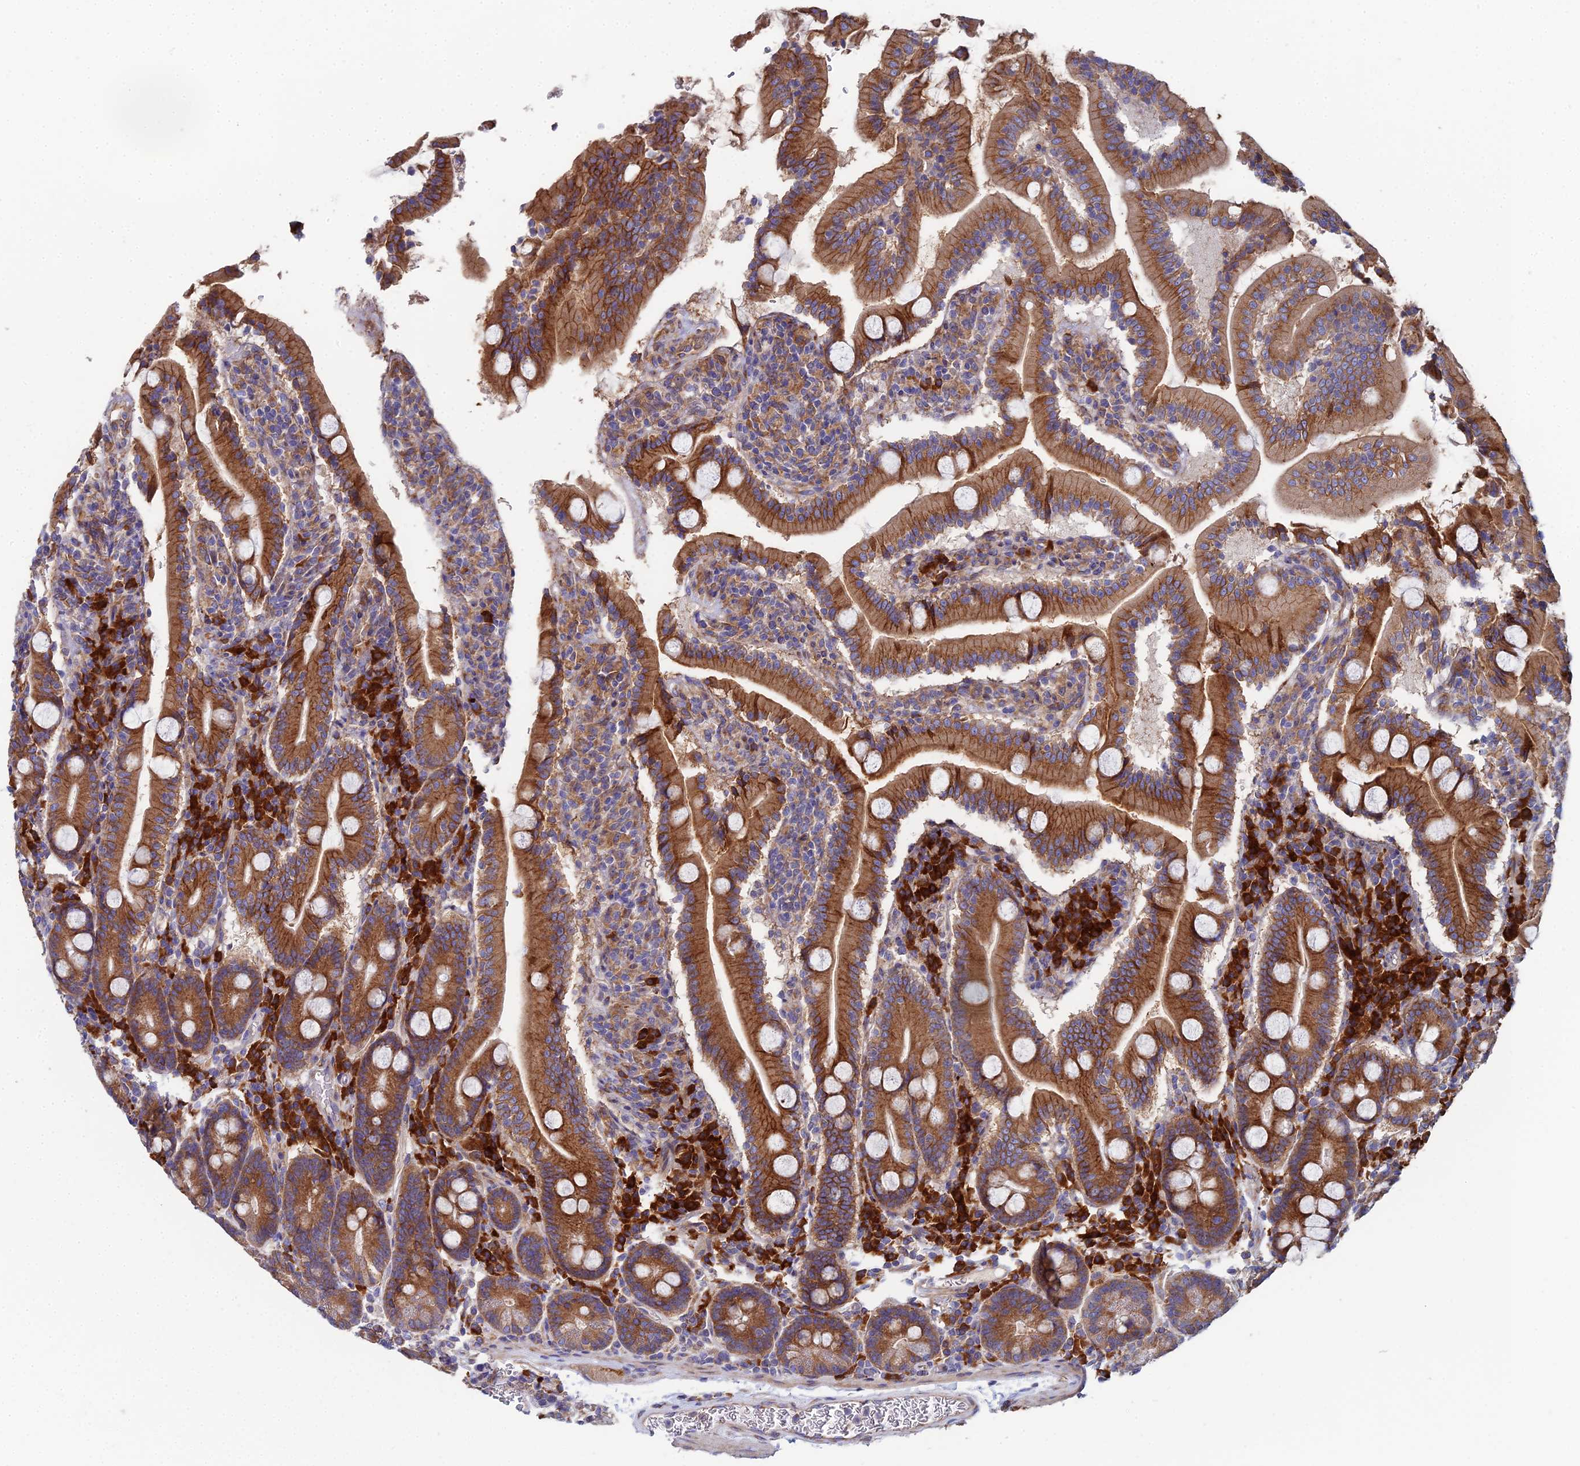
{"staining": {"intensity": "moderate", "quantity": ">75%", "location": "cytoplasmic/membranous"}, "tissue": "duodenum", "cell_type": "Glandular cells", "image_type": "normal", "snomed": [{"axis": "morphology", "description": "Normal tissue, NOS"}, {"axis": "topography", "description": "Duodenum"}], "caption": "A high-resolution image shows IHC staining of unremarkable duodenum, which displays moderate cytoplasmic/membranous staining in approximately >75% of glandular cells. (DAB (3,3'-diaminobenzidine) IHC, brown staining for protein, blue staining for nuclei).", "gene": "CLCN3", "patient": {"sex": "male", "age": 35}}